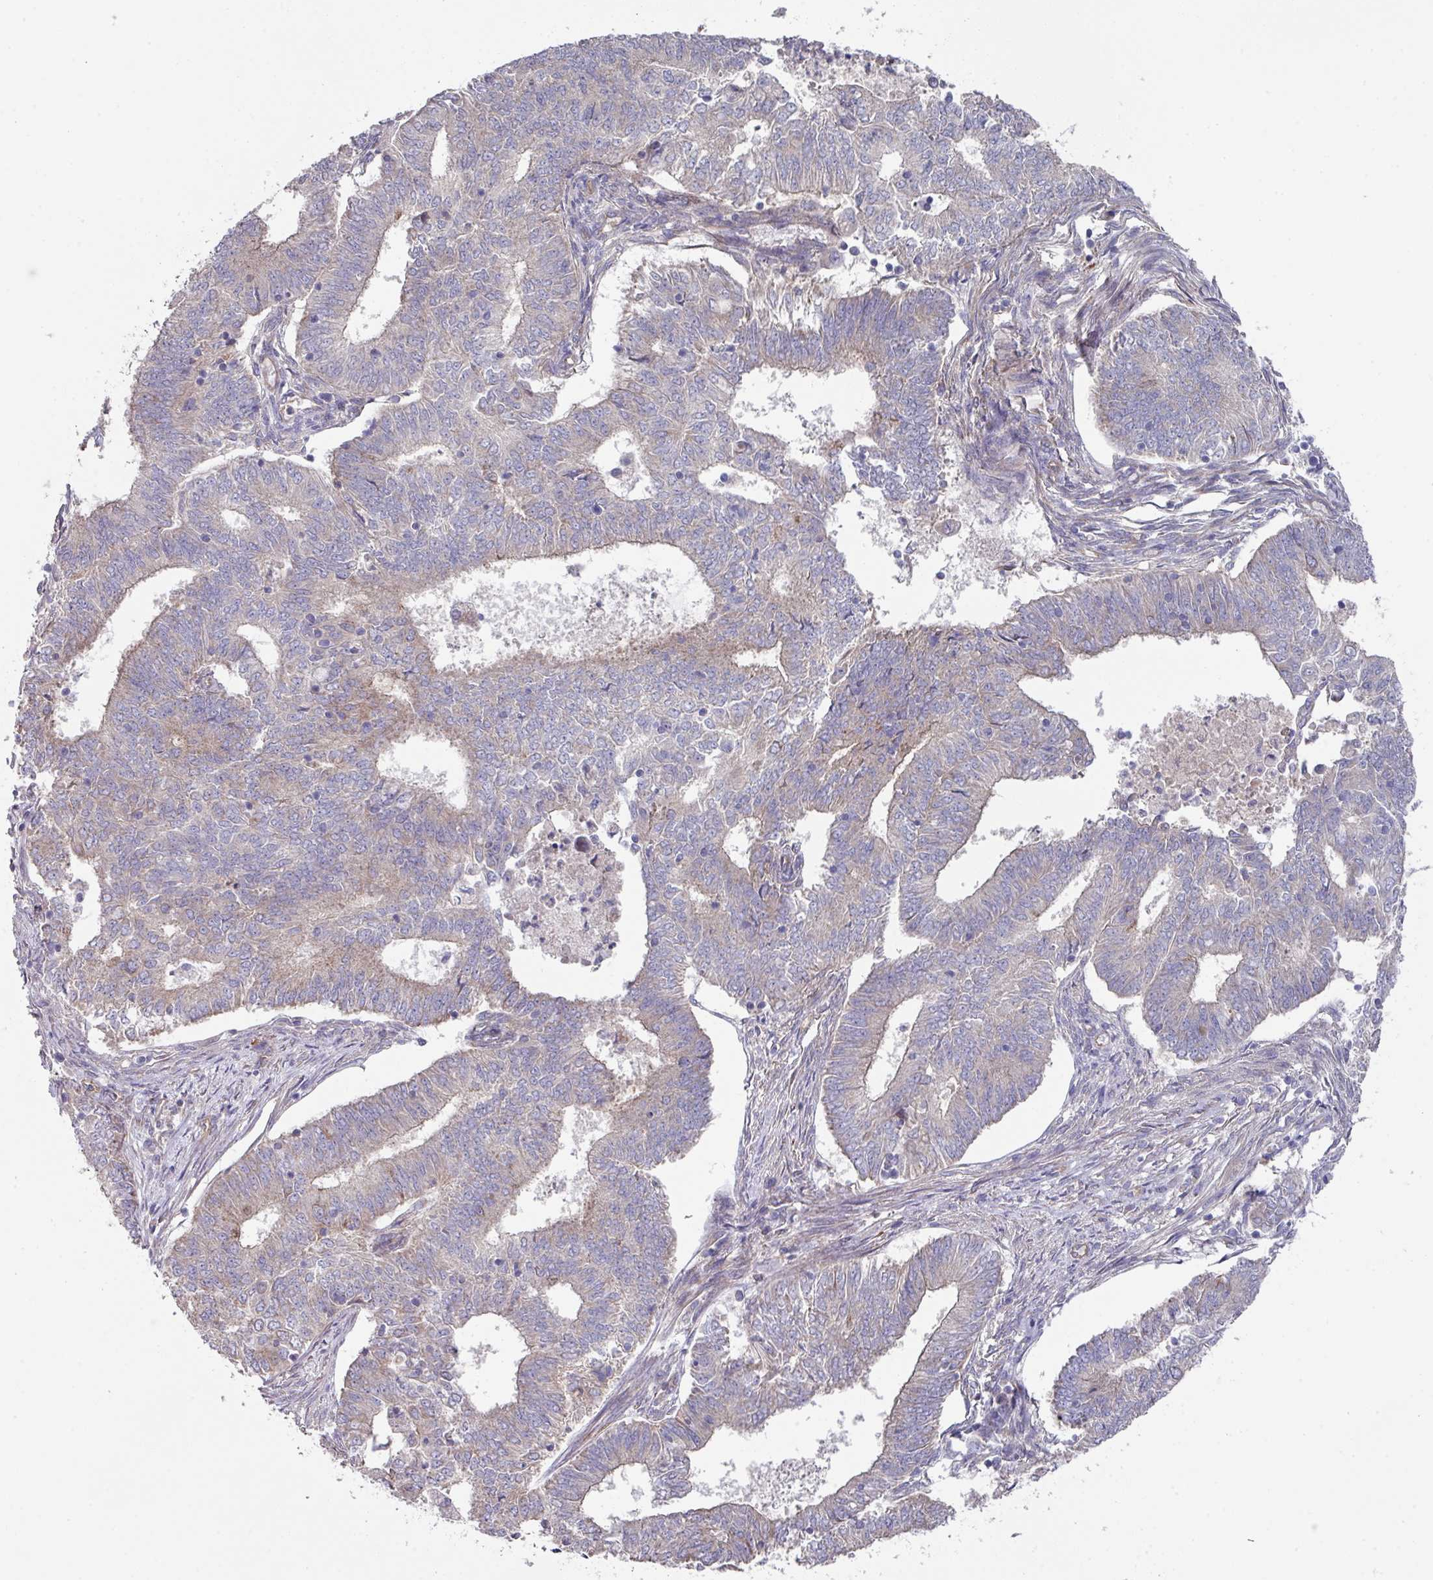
{"staining": {"intensity": "weak", "quantity": "25%-75%", "location": "cytoplasmic/membranous"}, "tissue": "endometrial cancer", "cell_type": "Tumor cells", "image_type": "cancer", "snomed": [{"axis": "morphology", "description": "Adenocarcinoma, NOS"}, {"axis": "topography", "description": "Endometrium"}], "caption": "Immunohistochemical staining of endometrial cancer demonstrates weak cytoplasmic/membranous protein staining in about 25%-75% of tumor cells. (IHC, brightfield microscopy, high magnification).", "gene": "DCAF12L2", "patient": {"sex": "female", "age": 62}}